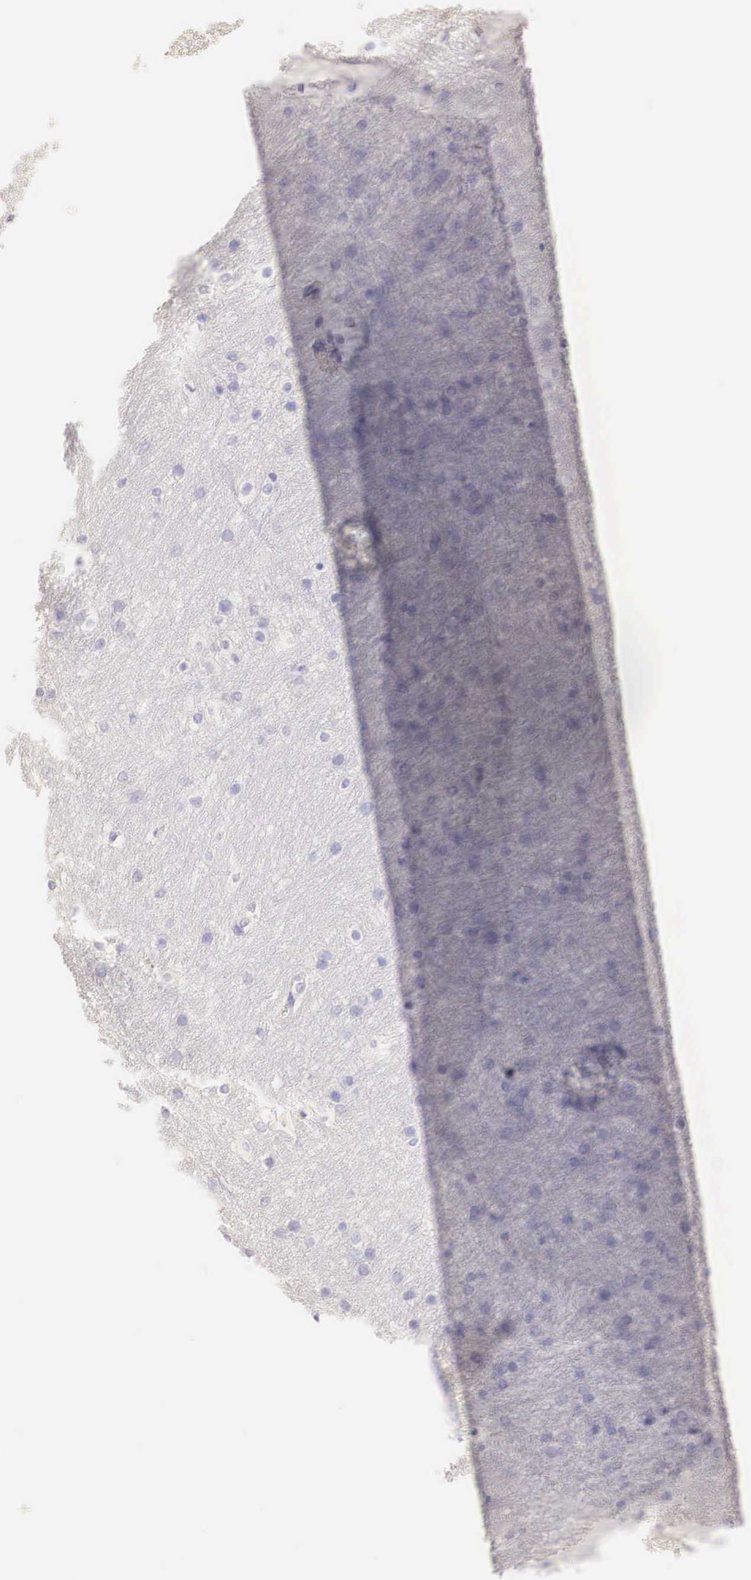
{"staining": {"intensity": "negative", "quantity": "none", "location": "none"}, "tissue": "caudate", "cell_type": "Glial cells", "image_type": "normal", "snomed": [{"axis": "morphology", "description": "Normal tissue, NOS"}, {"axis": "topography", "description": "Lateral ventricle wall"}], "caption": "A high-resolution micrograph shows immunohistochemistry staining of unremarkable caudate, which demonstrates no significant expression in glial cells.", "gene": "ERBB2", "patient": {"sex": "female", "age": 19}}